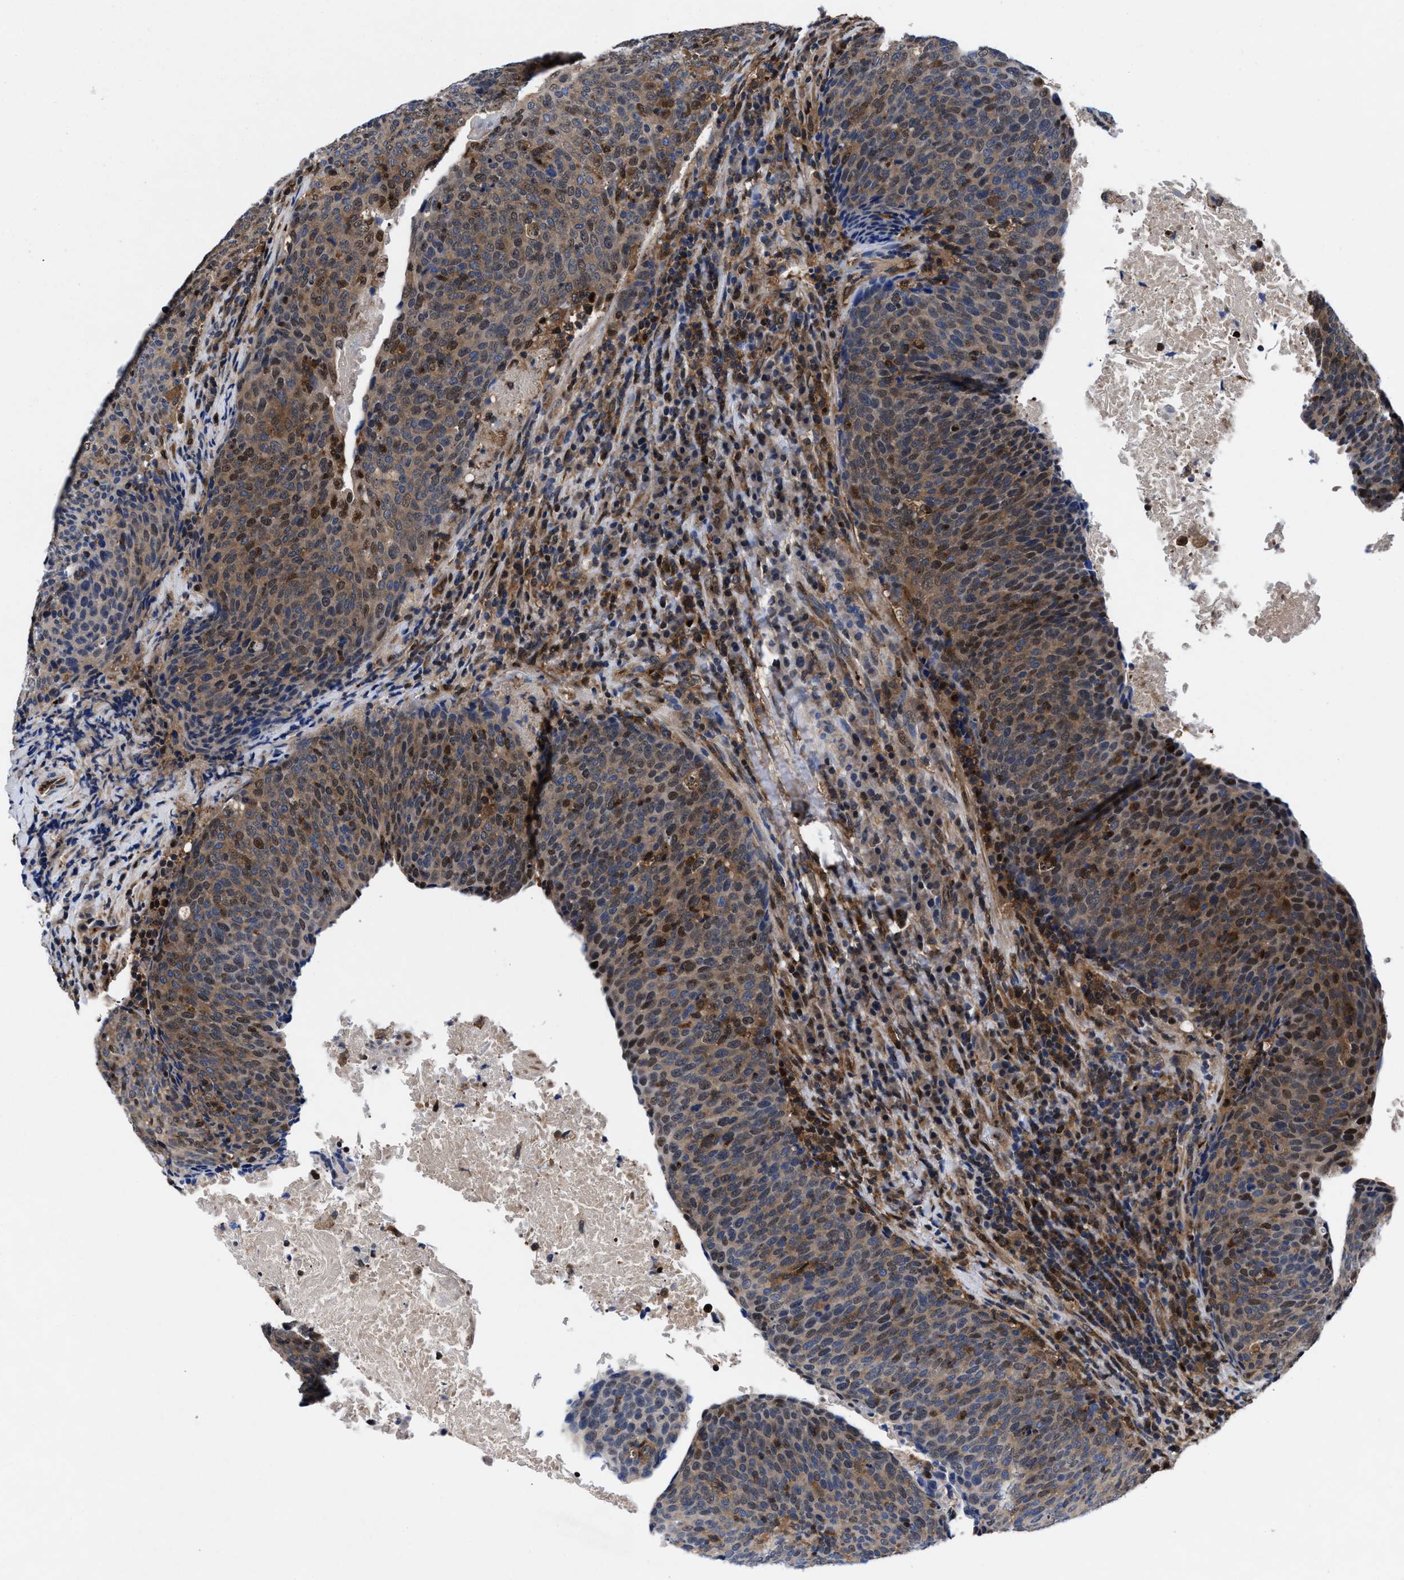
{"staining": {"intensity": "moderate", "quantity": "25%-75%", "location": "cytoplasmic/membranous,nuclear"}, "tissue": "head and neck cancer", "cell_type": "Tumor cells", "image_type": "cancer", "snomed": [{"axis": "morphology", "description": "Squamous cell carcinoma, NOS"}, {"axis": "morphology", "description": "Squamous cell carcinoma, metastatic, NOS"}, {"axis": "topography", "description": "Lymph node"}, {"axis": "topography", "description": "Head-Neck"}], "caption": "DAB immunohistochemical staining of human squamous cell carcinoma (head and neck) exhibits moderate cytoplasmic/membranous and nuclear protein positivity in approximately 25%-75% of tumor cells.", "gene": "ACLY", "patient": {"sex": "male", "age": 62}}